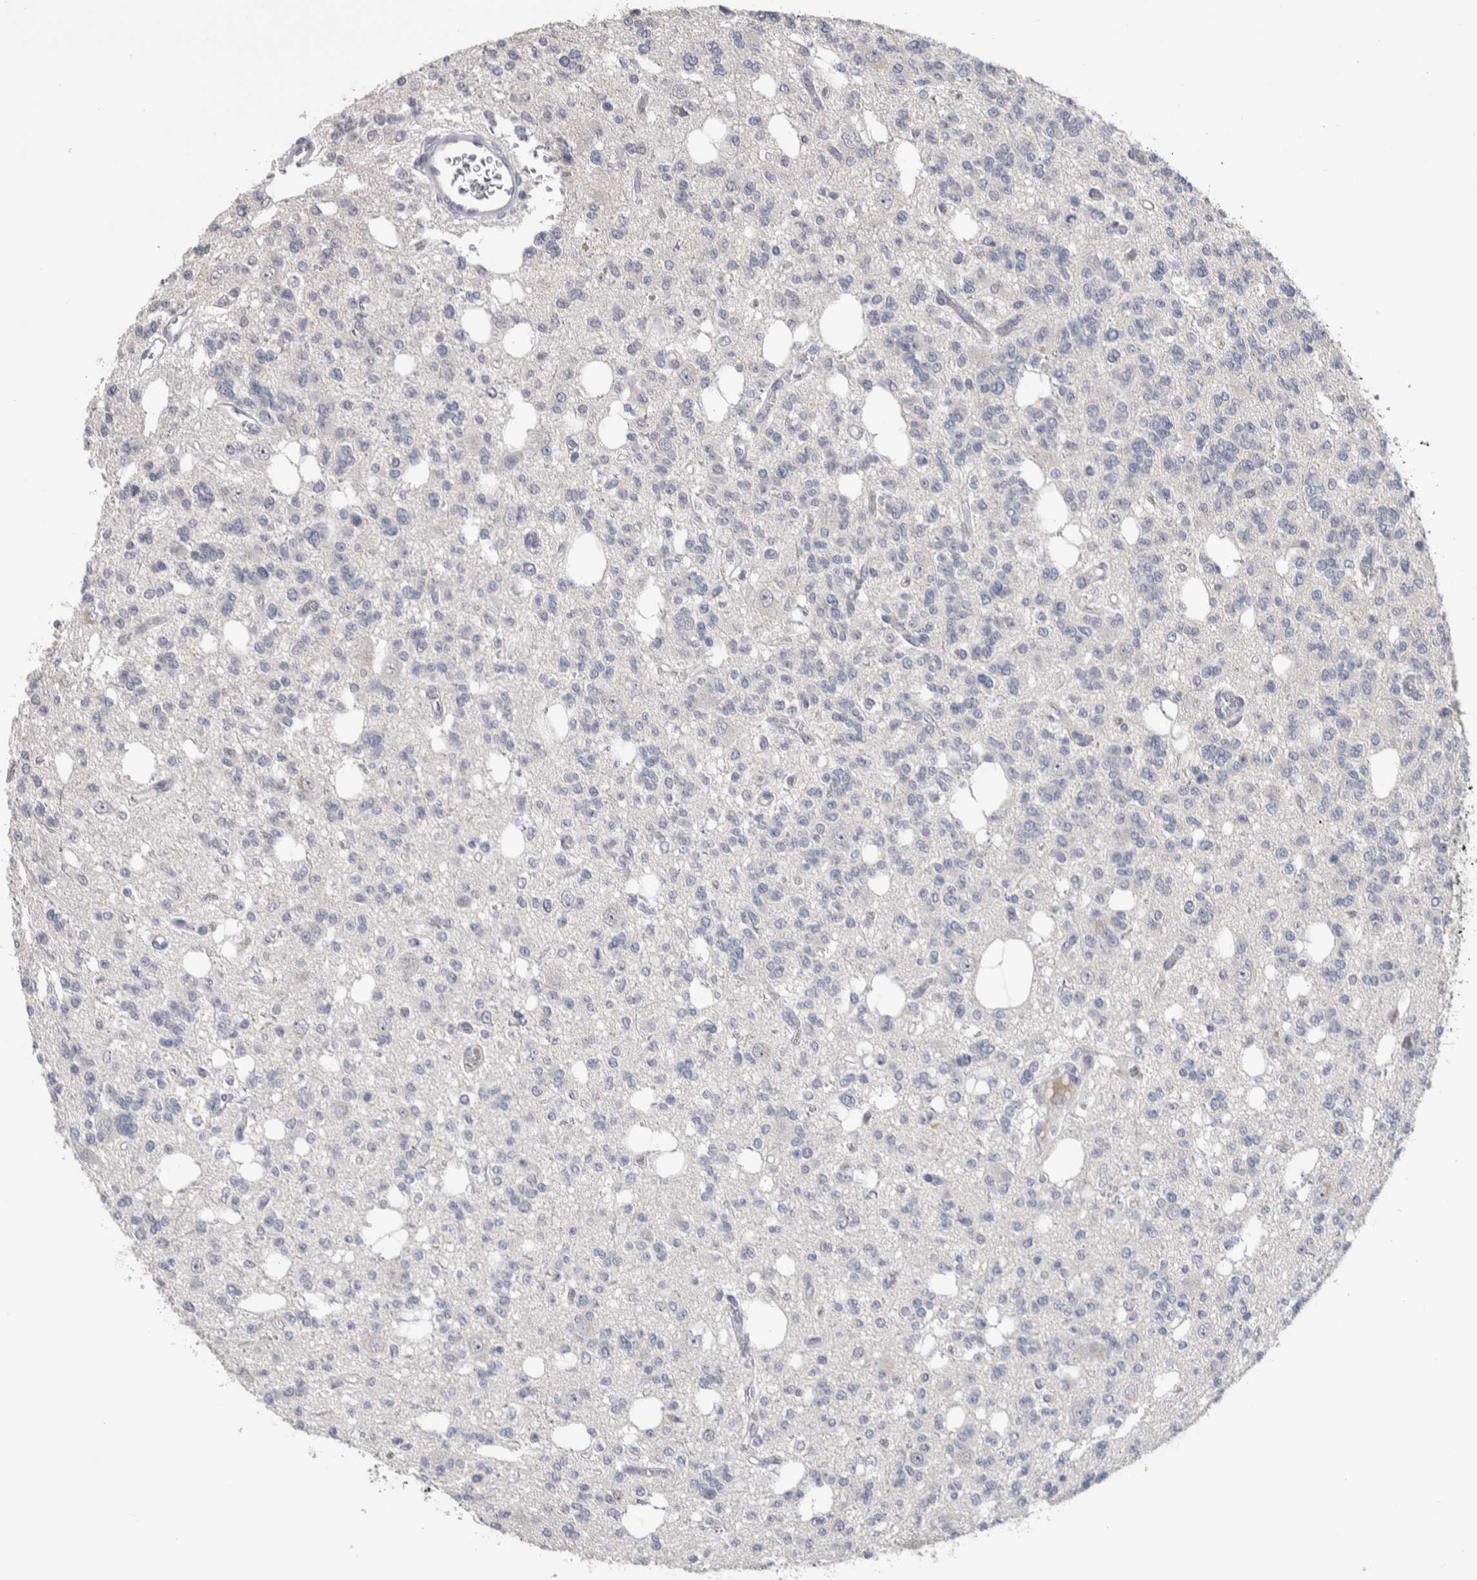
{"staining": {"intensity": "negative", "quantity": "none", "location": "none"}, "tissue": "glioma", "cell_type": "Tumor cells", "image_type": "cancer", "snomed": [{"axis": "morphology", "description": "Glioma, malignant, Low grade"}, {"axis": "topography", "description": "Brain"}], "caption": "Immunohistochemistry histopathology image of neoplastic tissue: low-grade glioma (malignant) stained with DAB (3,3'-diaminobenzidine) reveals no significant protein positivity in tumor cells.", "gene": "TMEM102", "patient": {"sex": "male", "age": 38}}